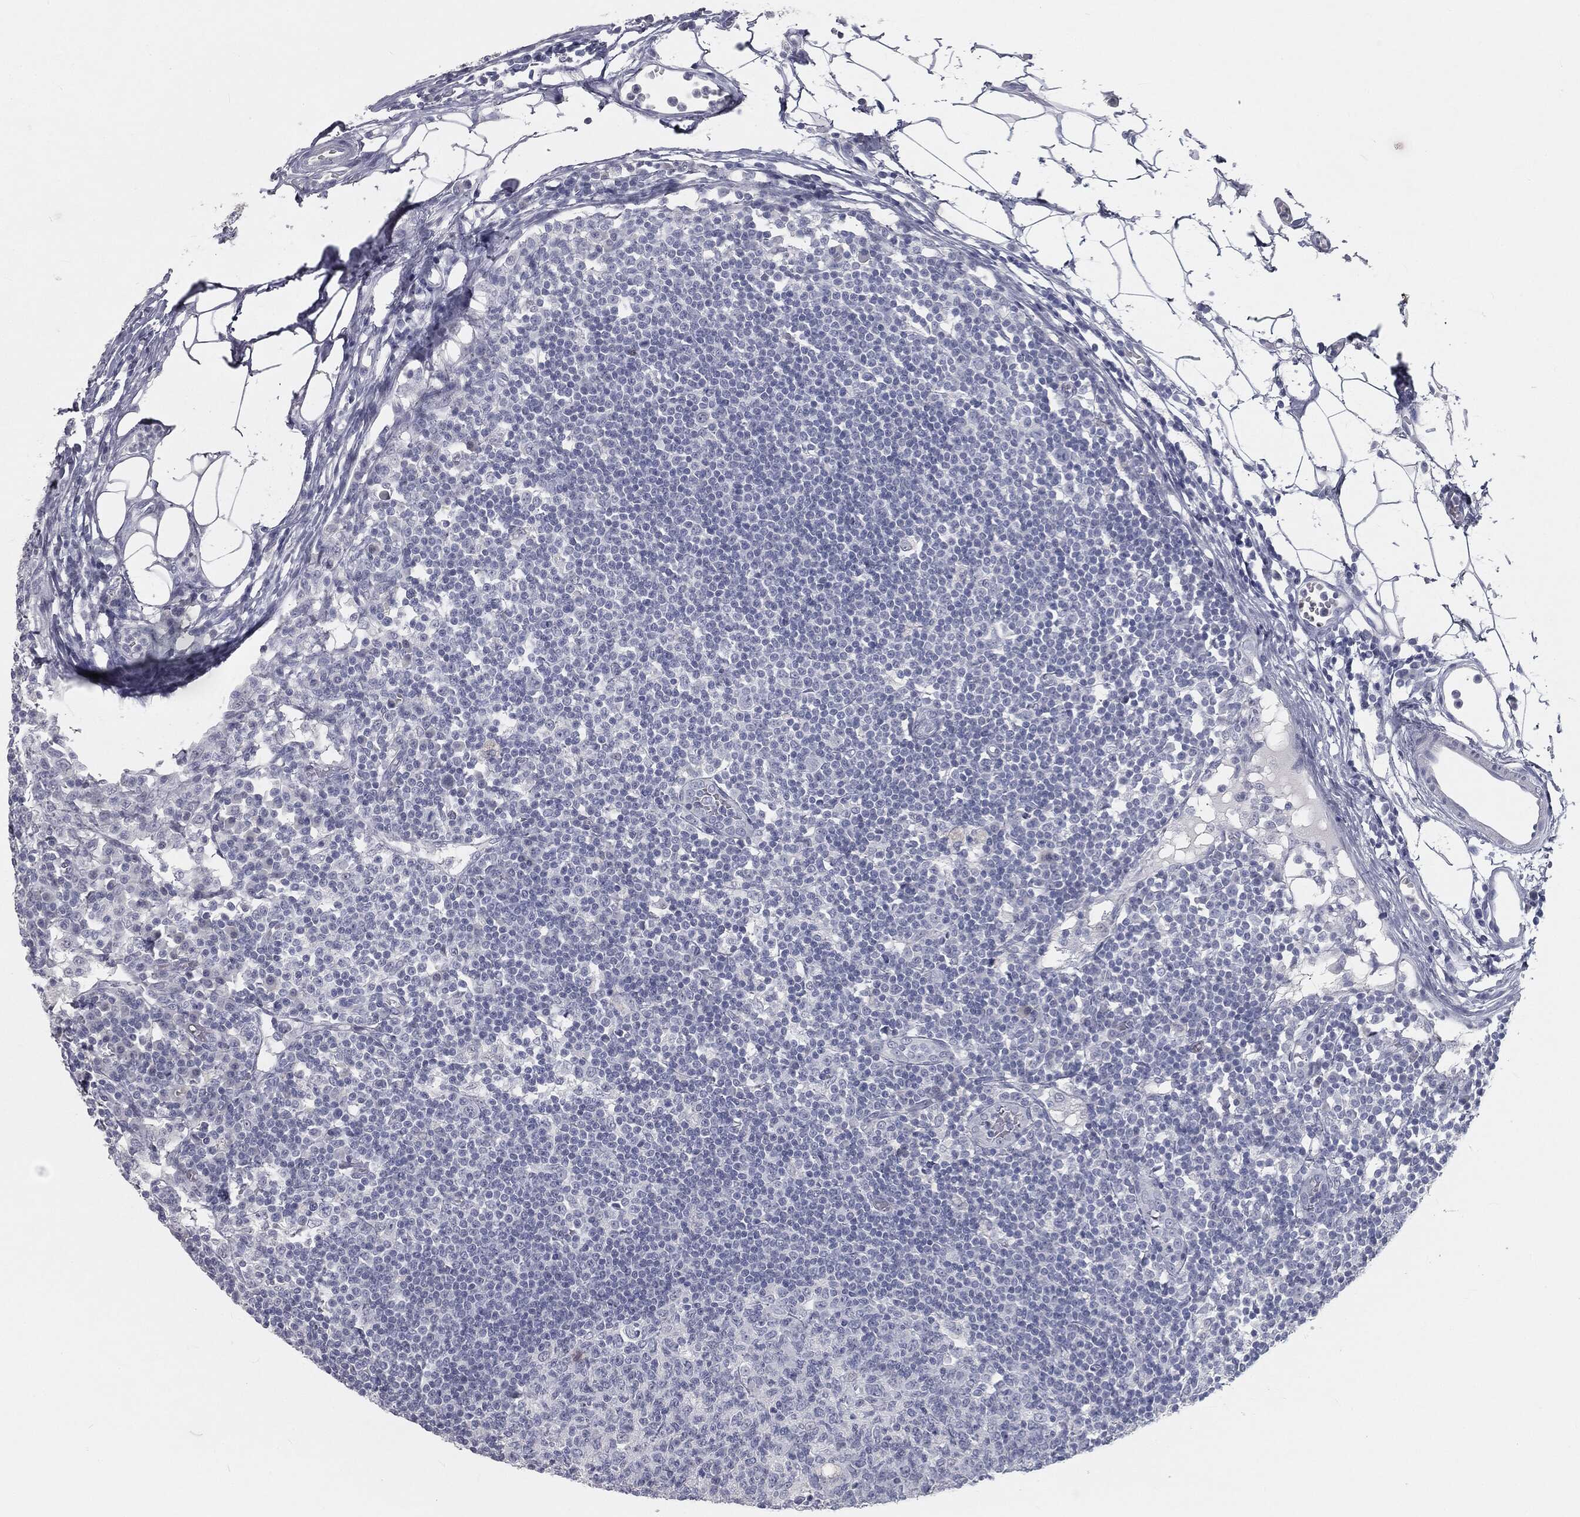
{"staining": {"intensity": "negative", "quantity": "none", "location": "none"}, "tissue": "lymph node", "cell_type": "Germinal center cells", "image_type": "normal", "snomed": [{"axis": "morphology", "description": "Normal tissue, NOS"}, {"axis": "topography", "description": "Lymph node"}, {"axis": "topography", "description": "Salivary gland"}], "caption": "A micrograph of lymph node stained for a protein demonstrates no brown staining in germinal center cells.", "gene": "PRAME", "patient": {"sex": "male", "age": 83}}